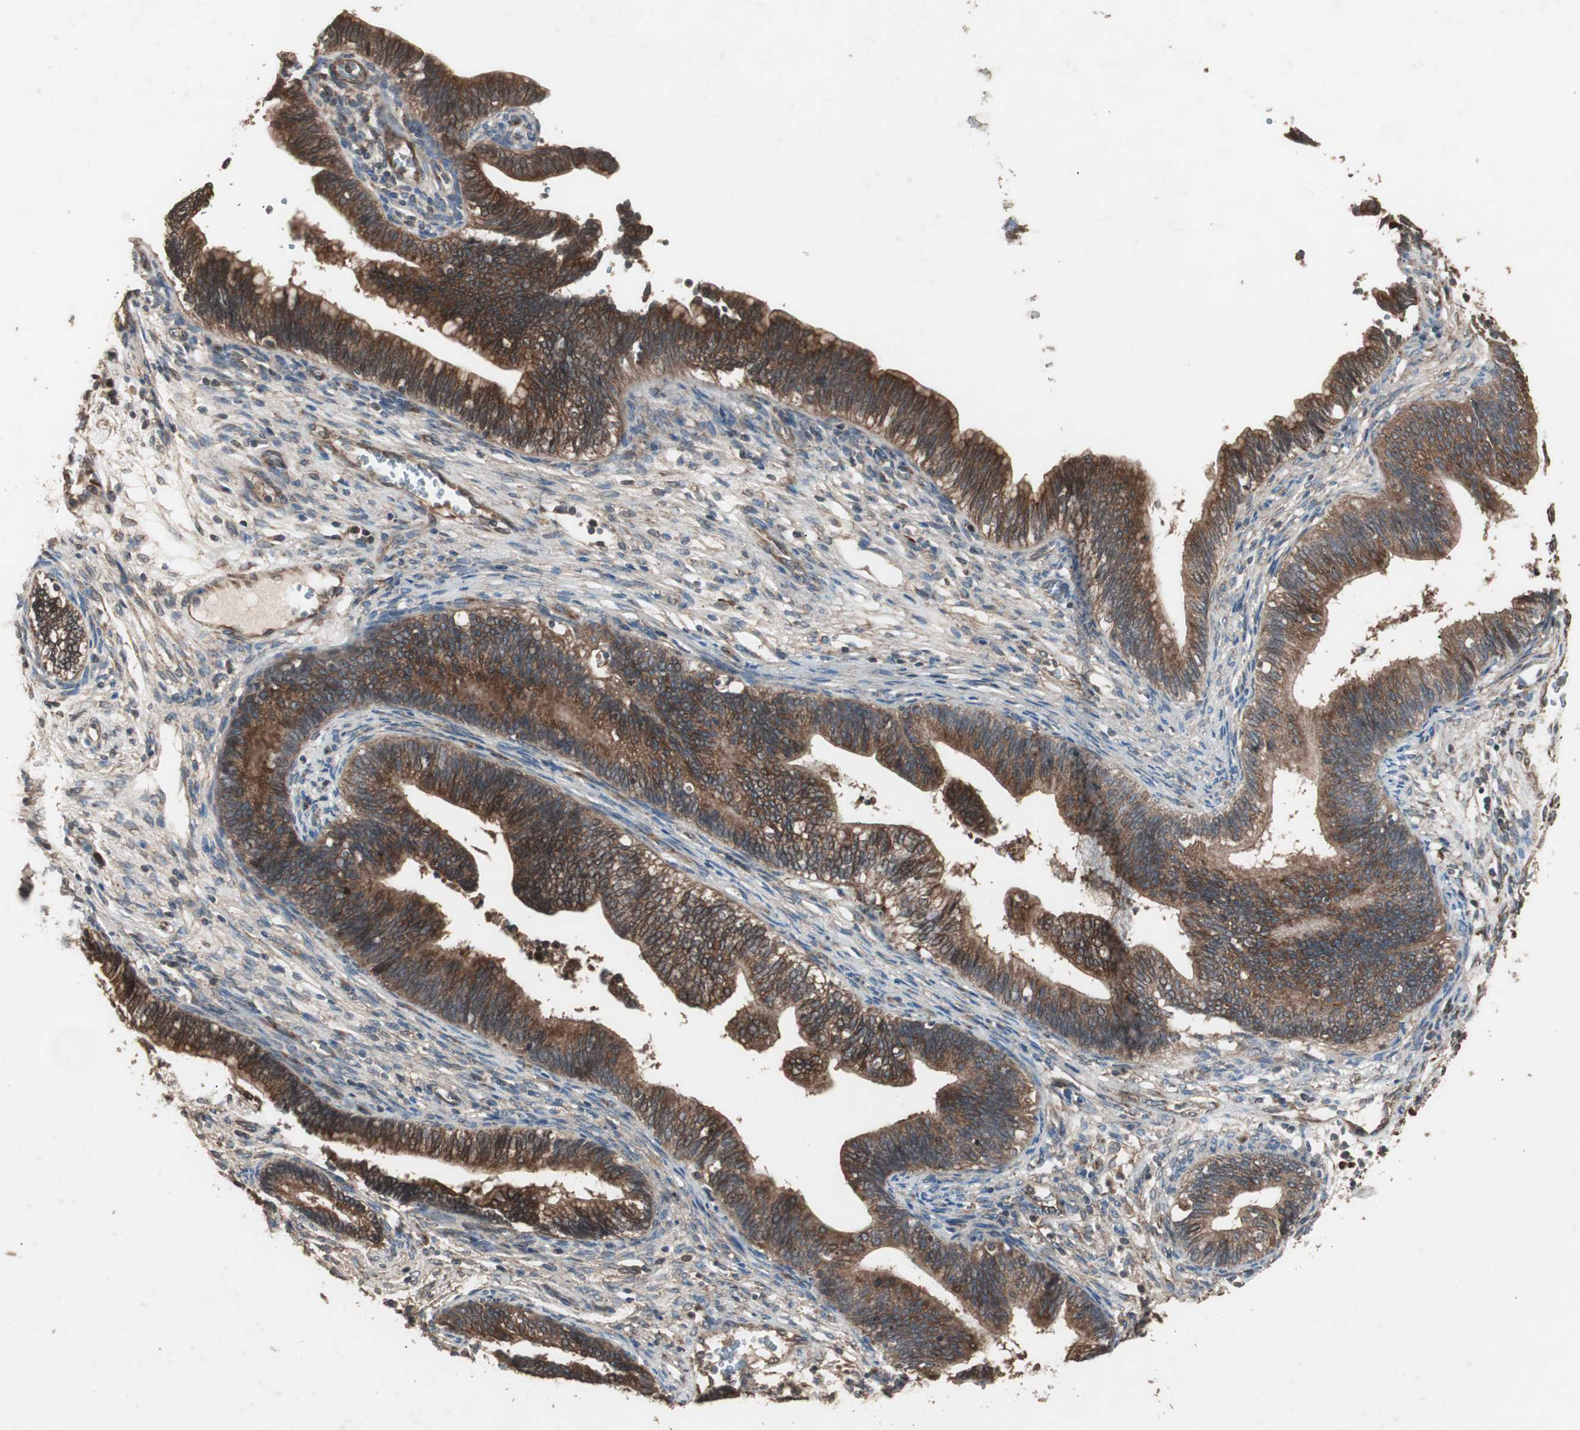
{"staining": {"intensity": "moderate", "quantity": ">75%", "location": "cytoplasmic/membranous"}, "tissue": "cervical cancer", "cell_type": "Tumor cells", "image_type": "cancer", "snomed": [{"axis": "morphology", "description": "Adenocarcinoma, NOS"}, {"axis": "topography", "description": "Cervix"}], "caption": "IHC of human adenocarcinoma (cervical) exhibits medium levels of moderate cytoplasmic/membranous expression in approximately >75% of tumor cells.", "gene": "LZTS1", "patient": {"sex": "female", "age": 44}}